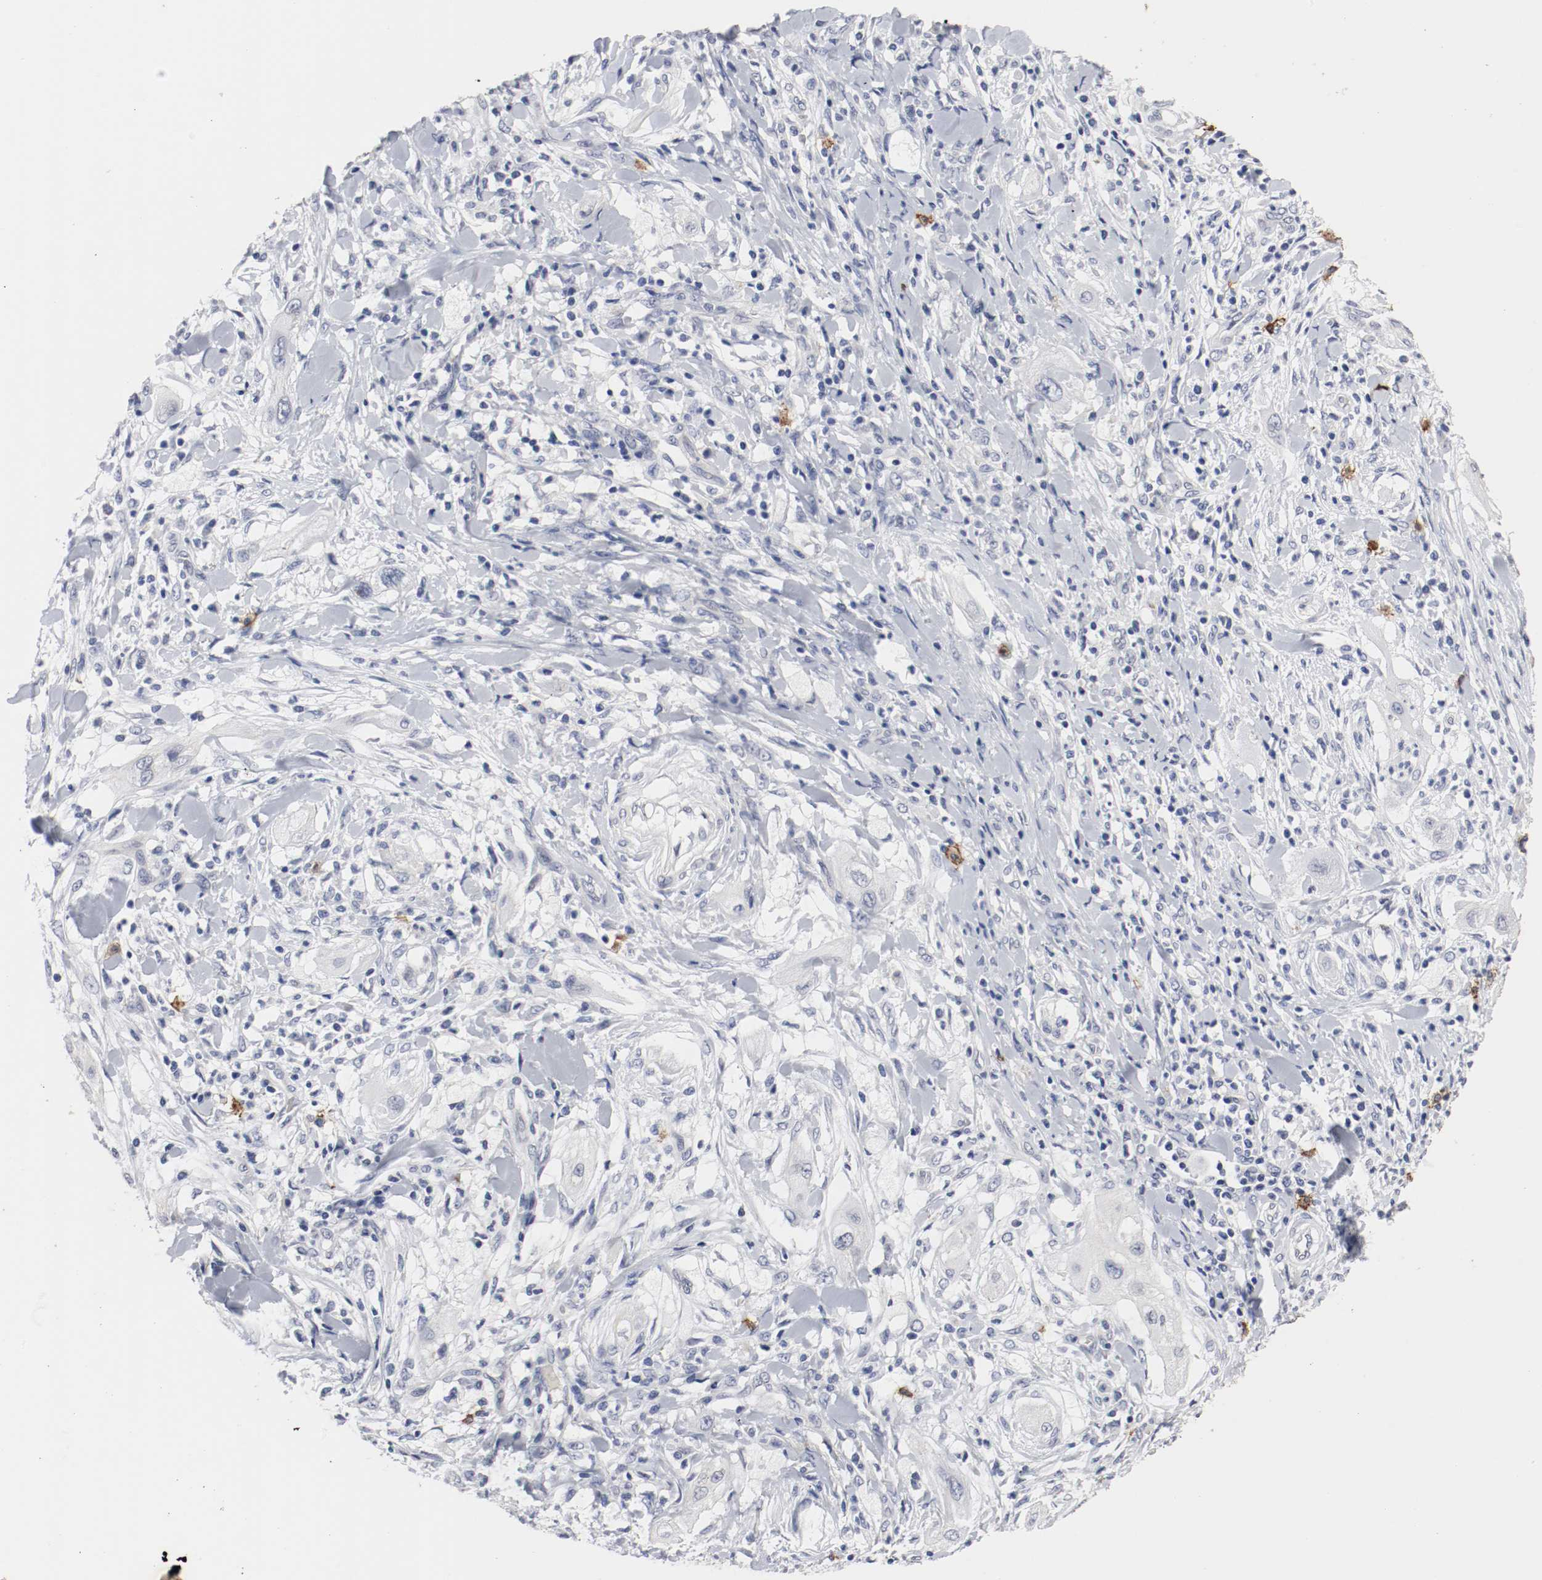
{"staining": {"intensity": "negative", "quantity": "none", "location": "none"}, "tissue": "lung cancer", "cell_type": "Tumor cells", "image_type": "cancer", "snomed": [{"axis": "morphology", "description": "Squamous cell carcinoma, NOS"}, {"axis": "topography", "description": "Lung"}], "caption": "Human squamous cell carcinoma (lung) stained for a protein using IHC demonstrates no positivity in tumor cells.", "gene": "KIT", "patient": {"sex": "female", "age": 47}}